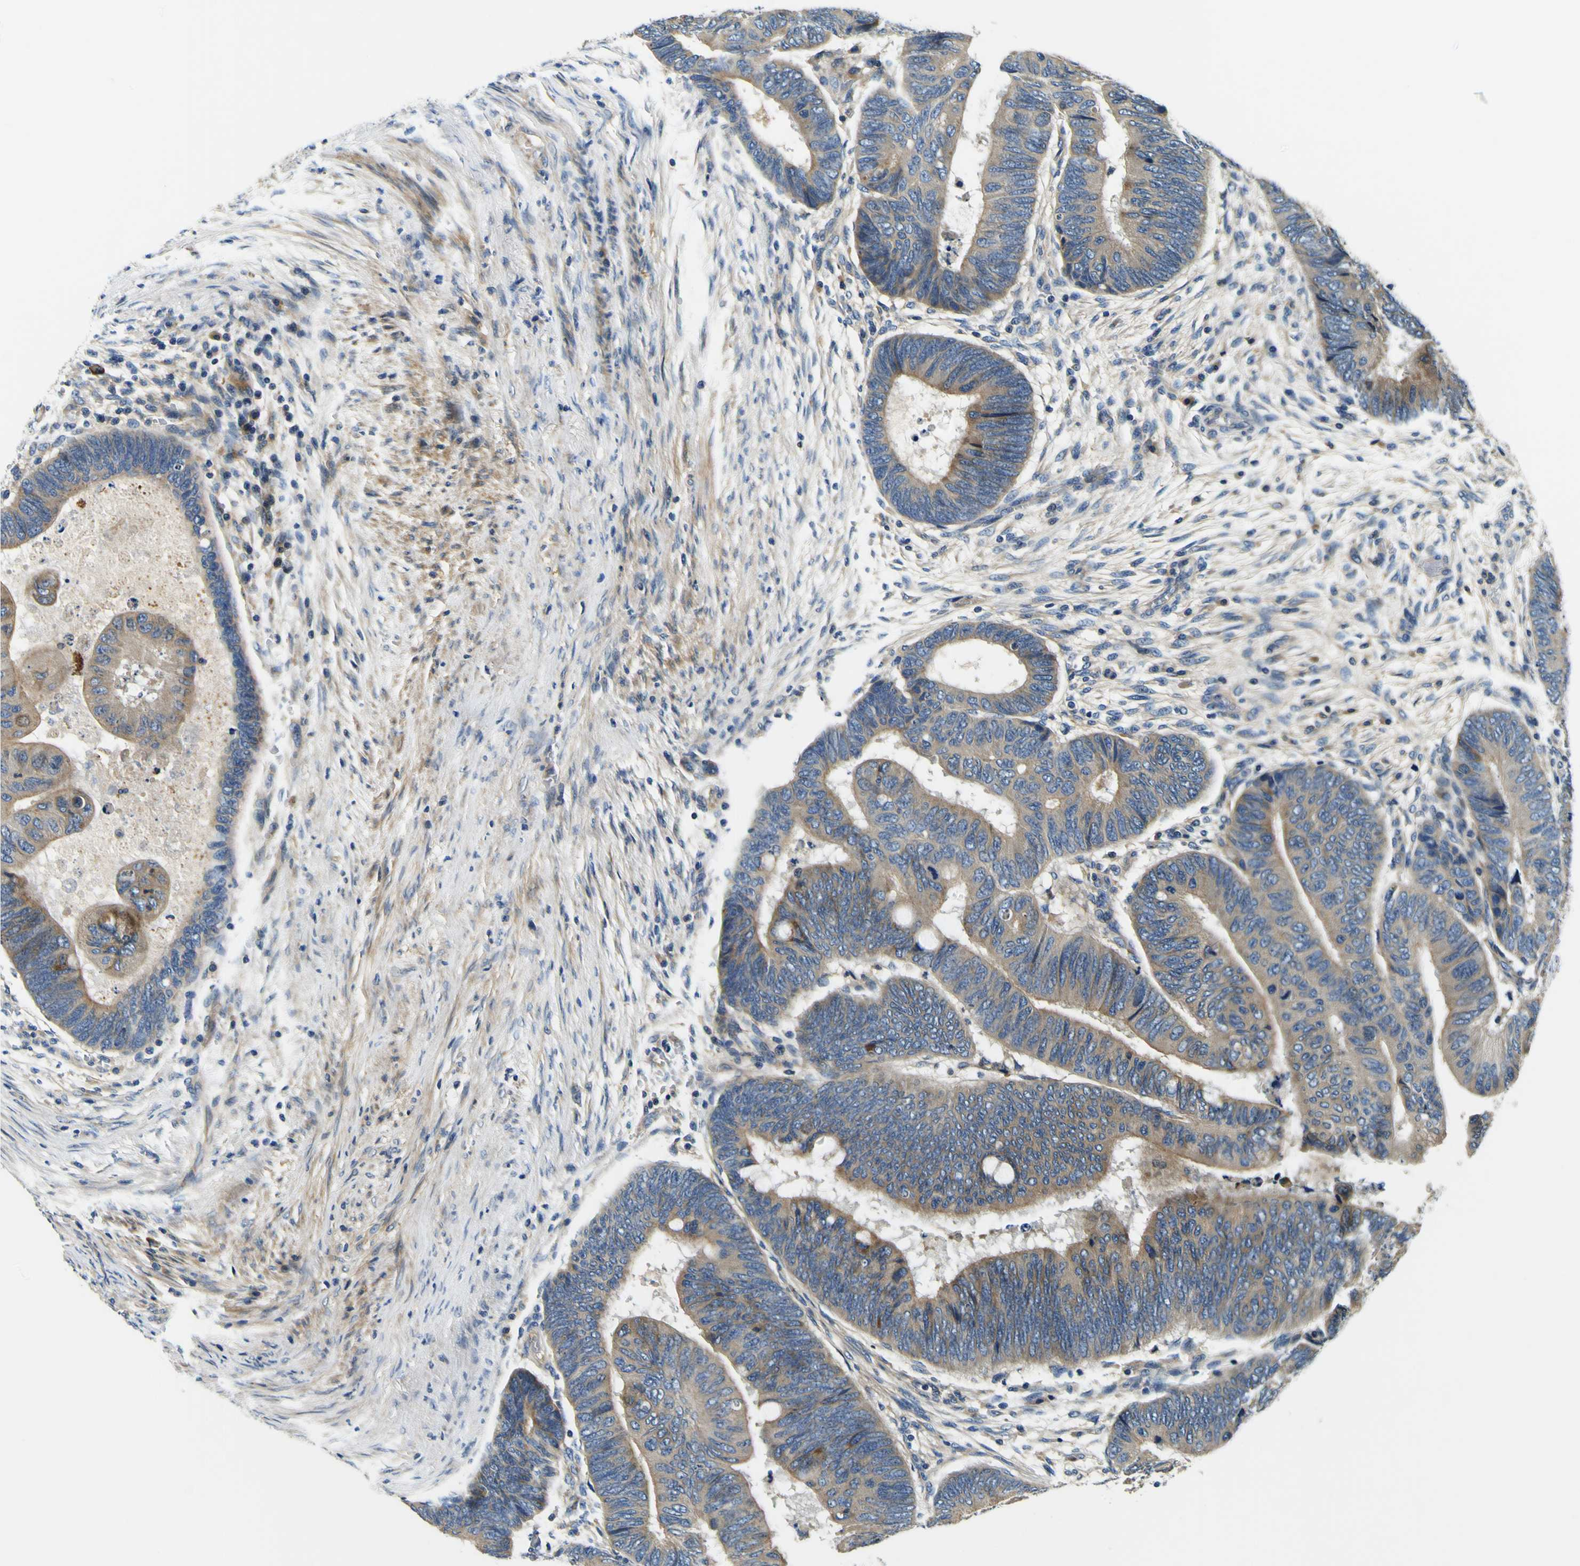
{"staining": {"intensity": "moderate", "quantity": ">75%", "location": "cytoplasmic/membranous"}, "tissue": "colorectal cancer", "cell_type": "Tumor cells", "image_type": "cancer", "snomed": [{"axis": "morphology", "description": "Normal tissue, NOS"}, {"axis": "morphology", "description": "Adenocarcinoma, NOS"}, {"axis": "topography", "description": "Rectum"}, {"axis": "topography", "description": "Peripheral nerve tissue"}], "caption": "Adenocarcinoma (colorectal) stained with immunohistochemistry (IHC) demonstrates moderate cytoplasmic/membranous expression in approximately >75% of tumor cells. Immunohistochemistry (ihc) stains the protein in brown and the nuclei are stained blue.", "gene": "CLSTN1", "patient": {"sex": "male", "age": 92}}